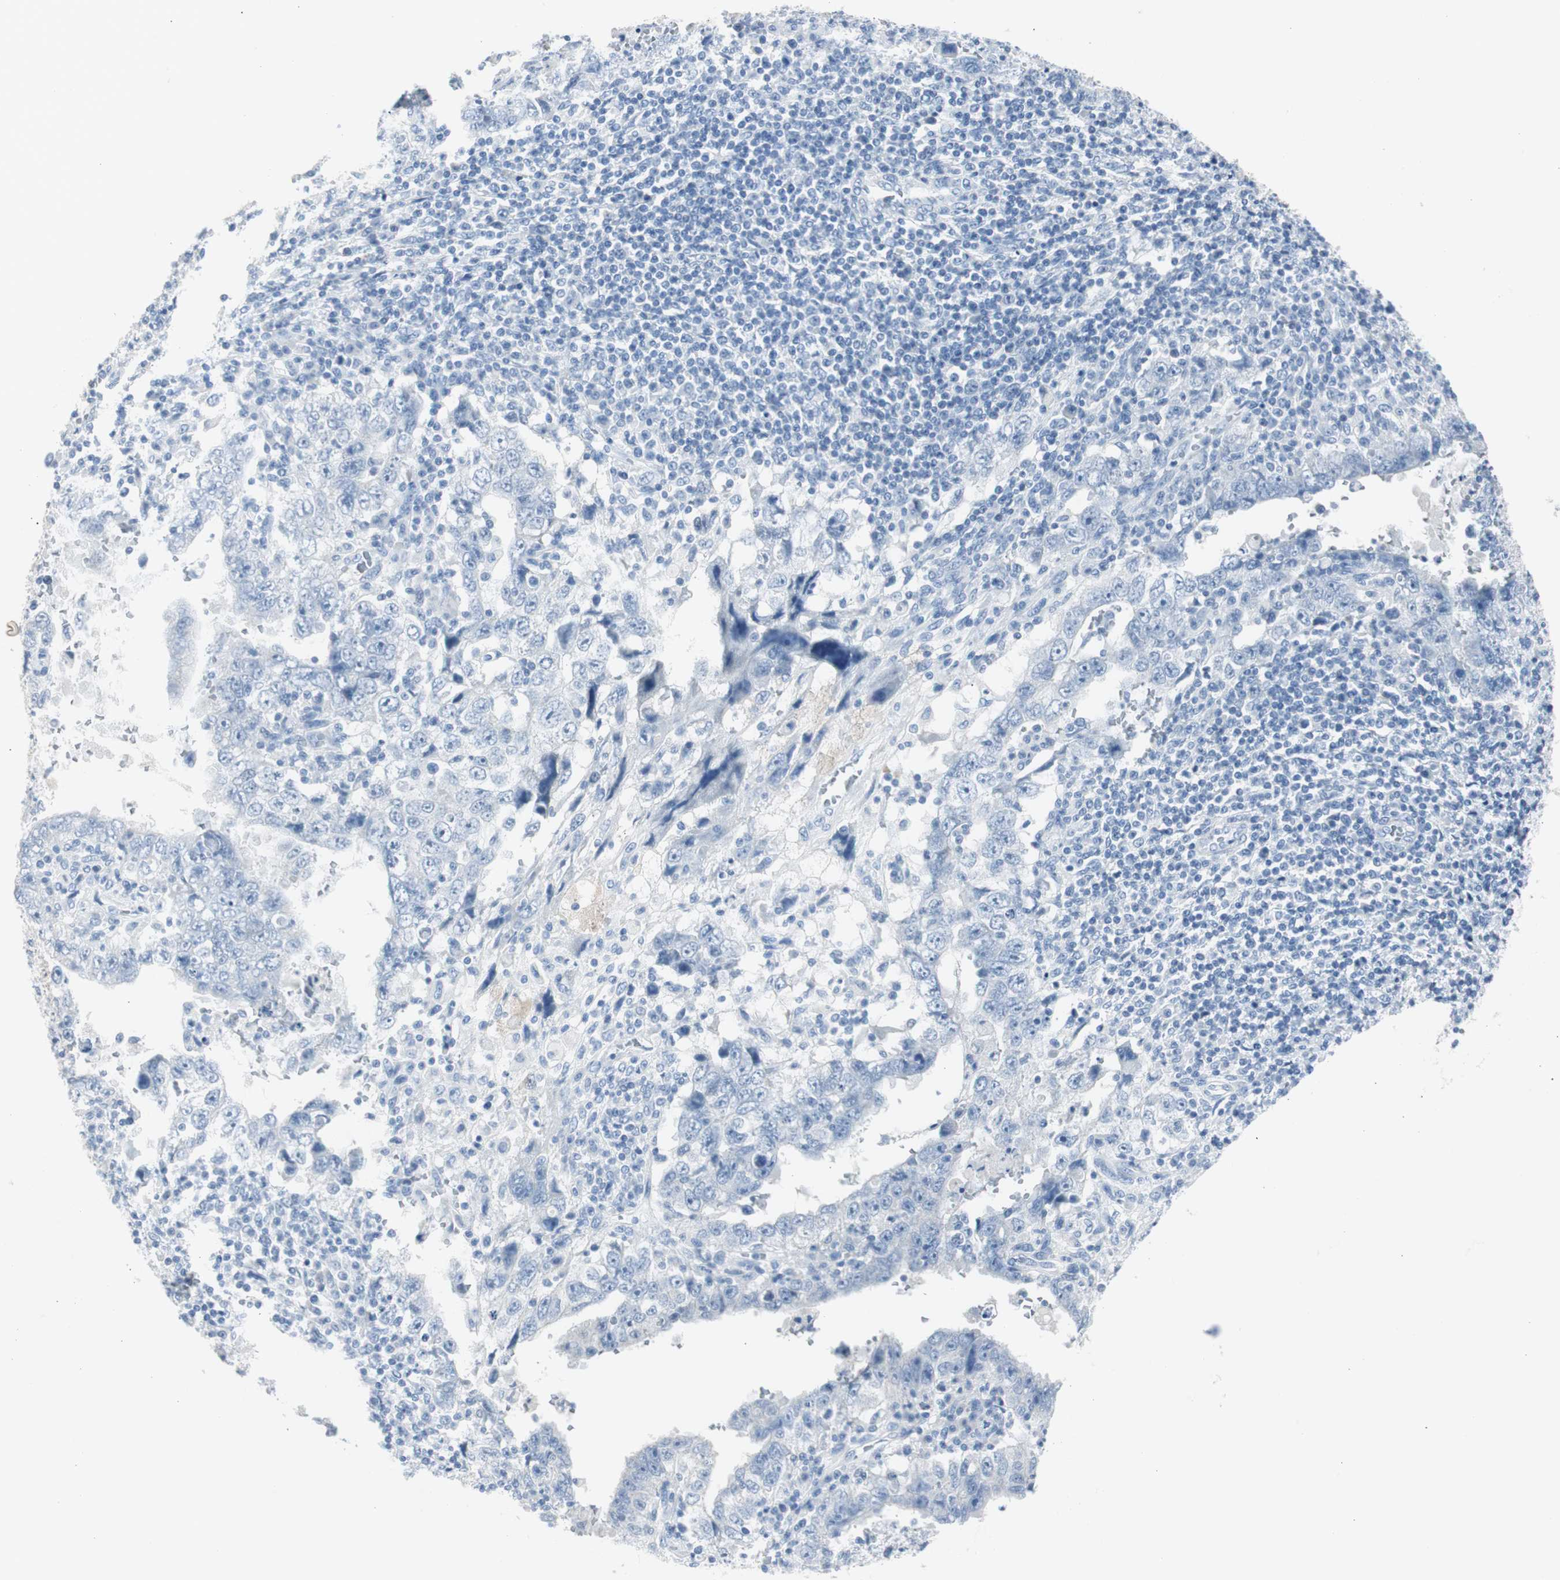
{"staining": {"intensity": "negative", "quantity": "none", "location": "none"}, "tissue": "testis cancer", "cell_type": "Tumor cells", "image_type": "cancer", "snomed": [{"axis": "morphology", "description": "Carcinoma, Embryonal, NOS"}, {"axis": "topography", "description": "Testis"}], "caption": "IHC image of neoplastic tissue: human testis cancer (embryonal carcinoma) stained with DAB (3,3'-diaminobenzidine) shows no significant protein expression in tumor cells.", "gene": "S100A7", "patient": {"sex": "male", "age": 26}}